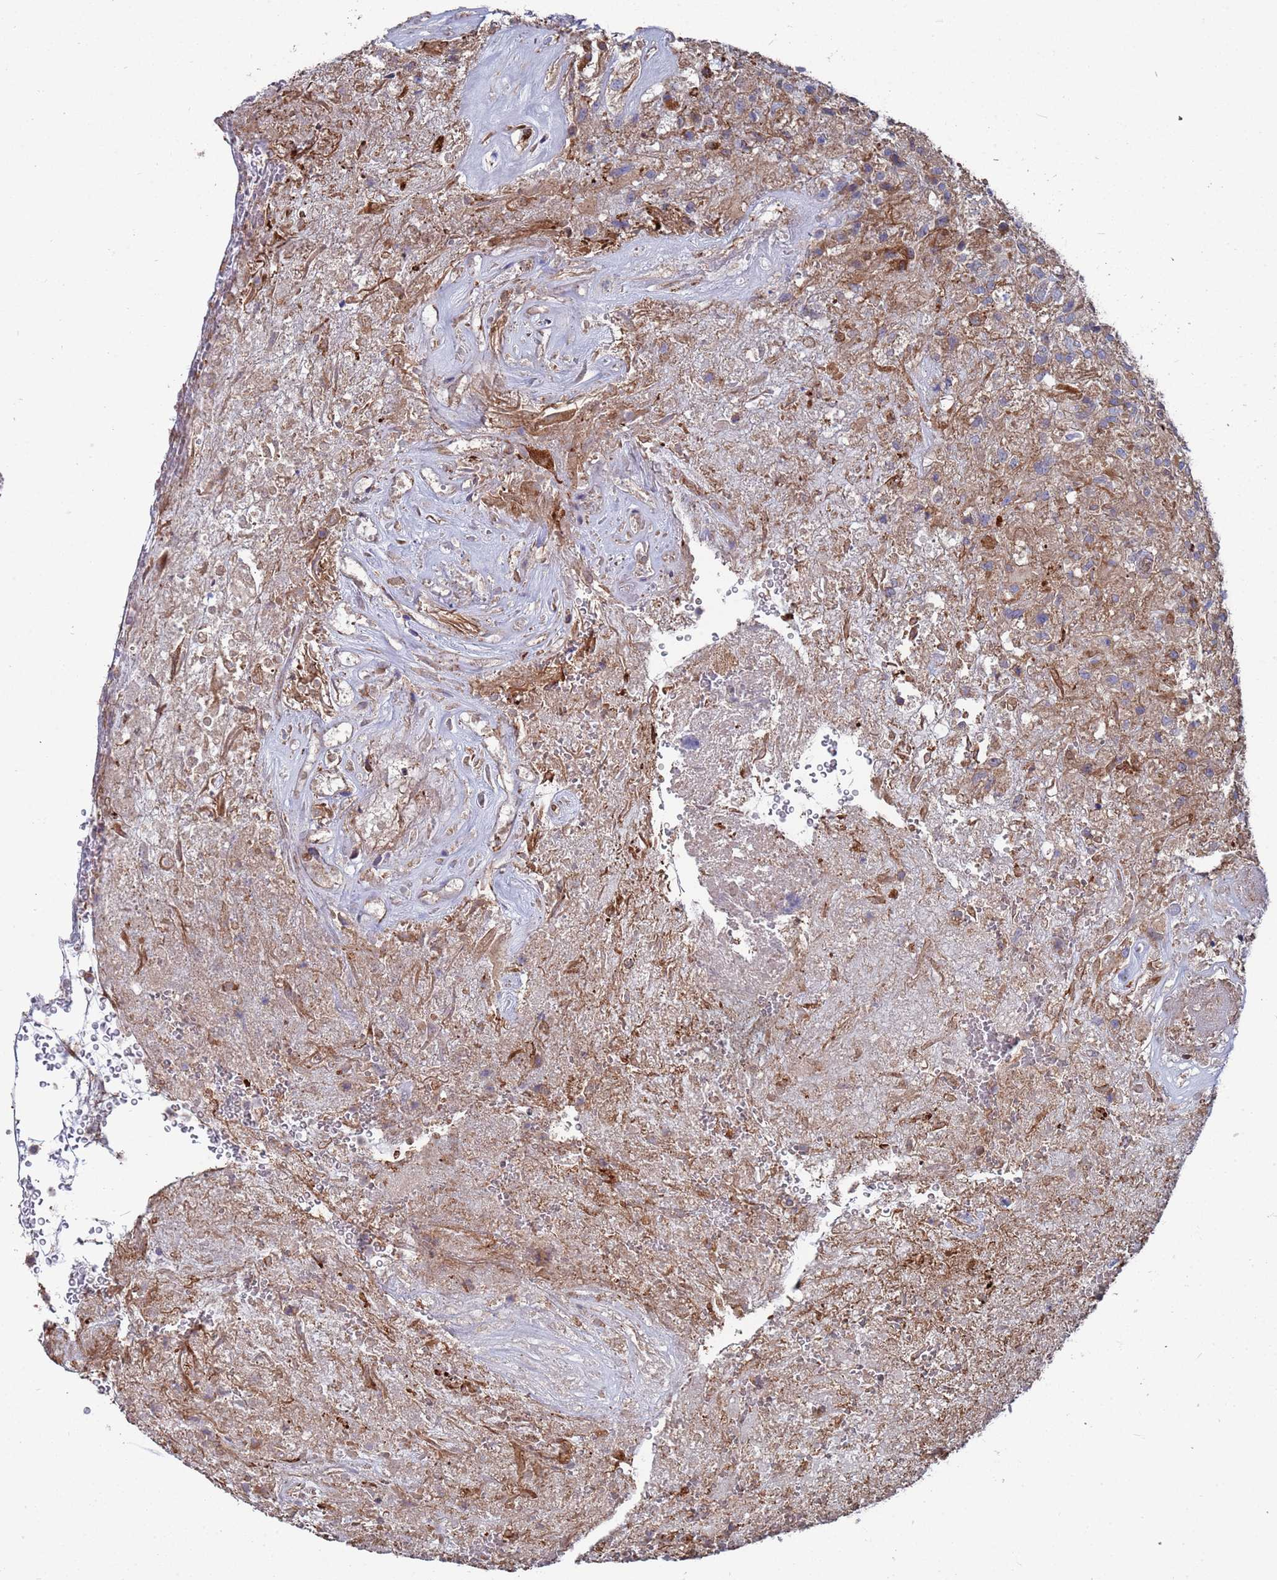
{"staining": {"intensity": "weak", "quantity": "<25%", "location": "cytoplasmic/membranous"}, "tissue": "glioma", "cell_type": "Tumor cells", "image_type": "cancer", "snomed": [{"axis": "morphology", "description": "Glioma, malignant, High grade"}, {"axis": "topography", "description": "Brain"}], "caption": "The IHC image has no significant expression in tumor cells of glioma tissue. Brightfield microscopy of IHC stained with DAB (brown) and hematoxylin (blue), captured at high magnification.", "gene": "PYCR1", "patient": {"sex": "male", "age": 56}}